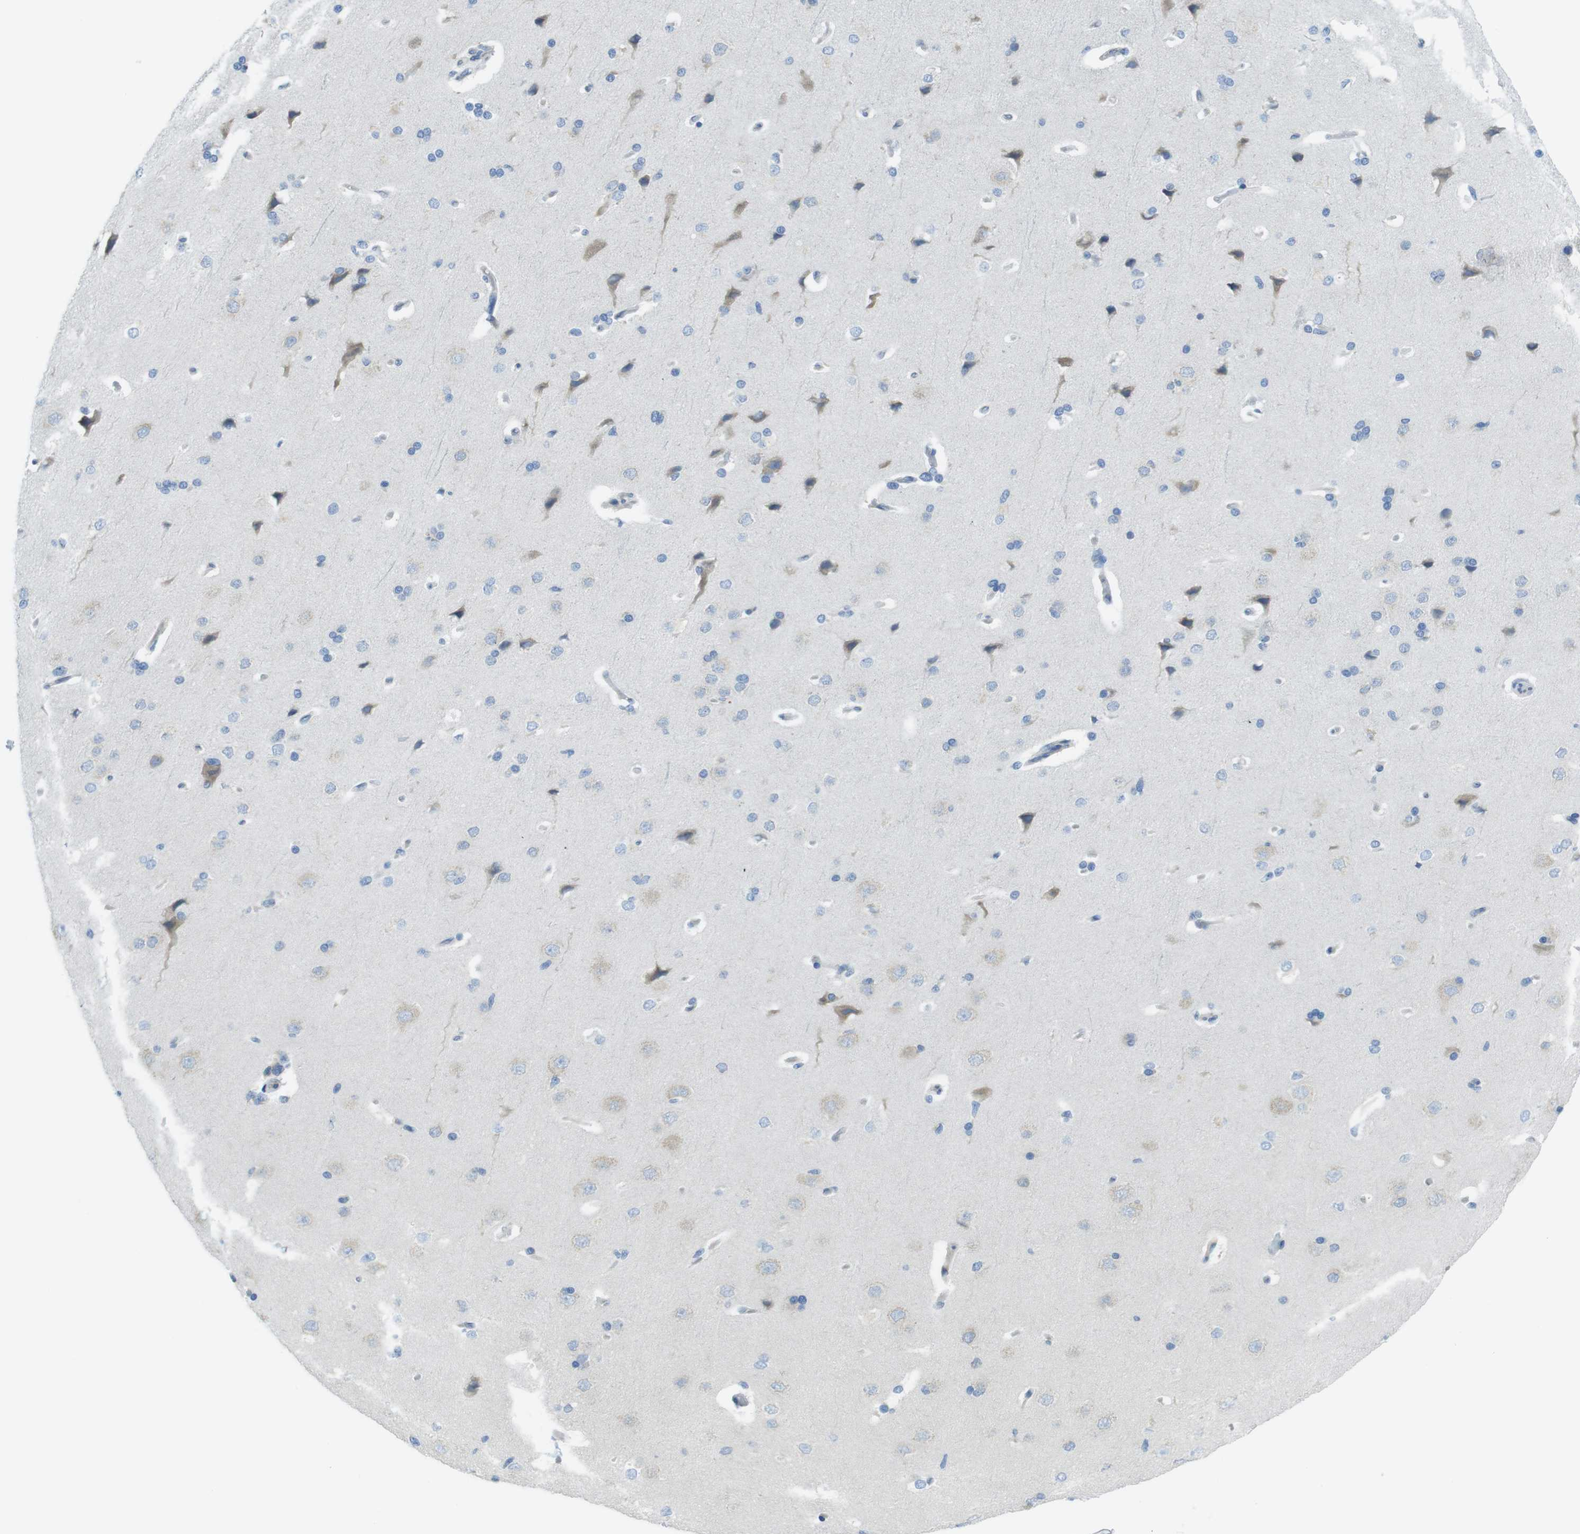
{"staining": {"intensity": "negative", "quantity": "none", "location": "none"}, "tissue": "cerebral cortex", "cell_type": "Endothelial cells", "image_type": "normal", "snomed": [{"axis": "morphology", "description": "Normal tissue, NOS"}, {"axis": "topography", "description": "Cerebral cortex"}], "caption": "This is an immunohistochemistry micrograph of benign human cerebral cortex. There is no staining in endothelial cells.", "gene": "CLPTM1L", "patient": {"sex": "male", "age": 62}}